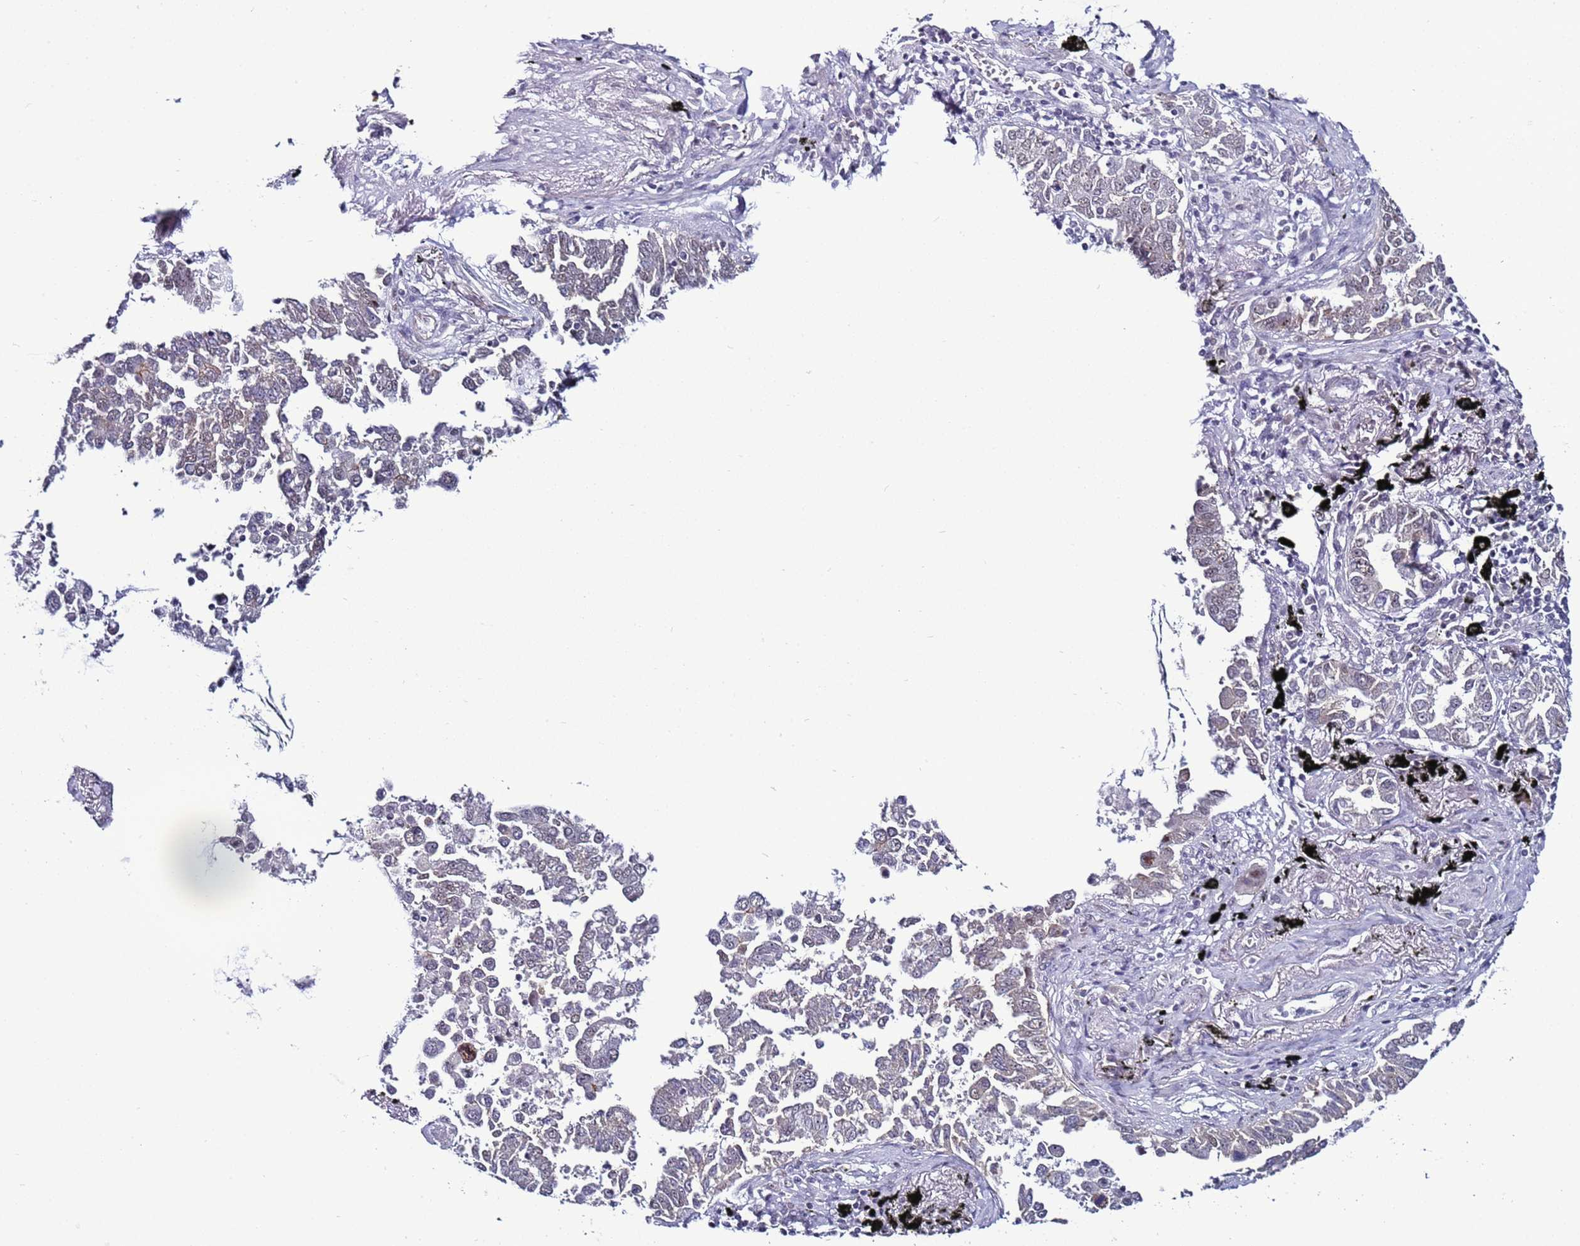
{"staining": {"intensity": "weak", "quantity": "<25%", "location": "nuclear"}, "tissue": "lung cancer", "cell_type": "Tumor cells", "image_type": "cancer", "snomed": [{"axis": "morphology", "description": "Adenocarcinoma, NOS"}, {"axis": "topography", "description": "Lung"}], "caption": "Lung adenocarcinoma was stained to show a protein in brown. There is no significant positivity in tumor cells. (Stains: DAB IHC with hematoxylin counter stain, Microscopy: brightfield microscopy at high magnification).", "gene": "PSMA7", "patient": {"sex": "male", "age": 67}}